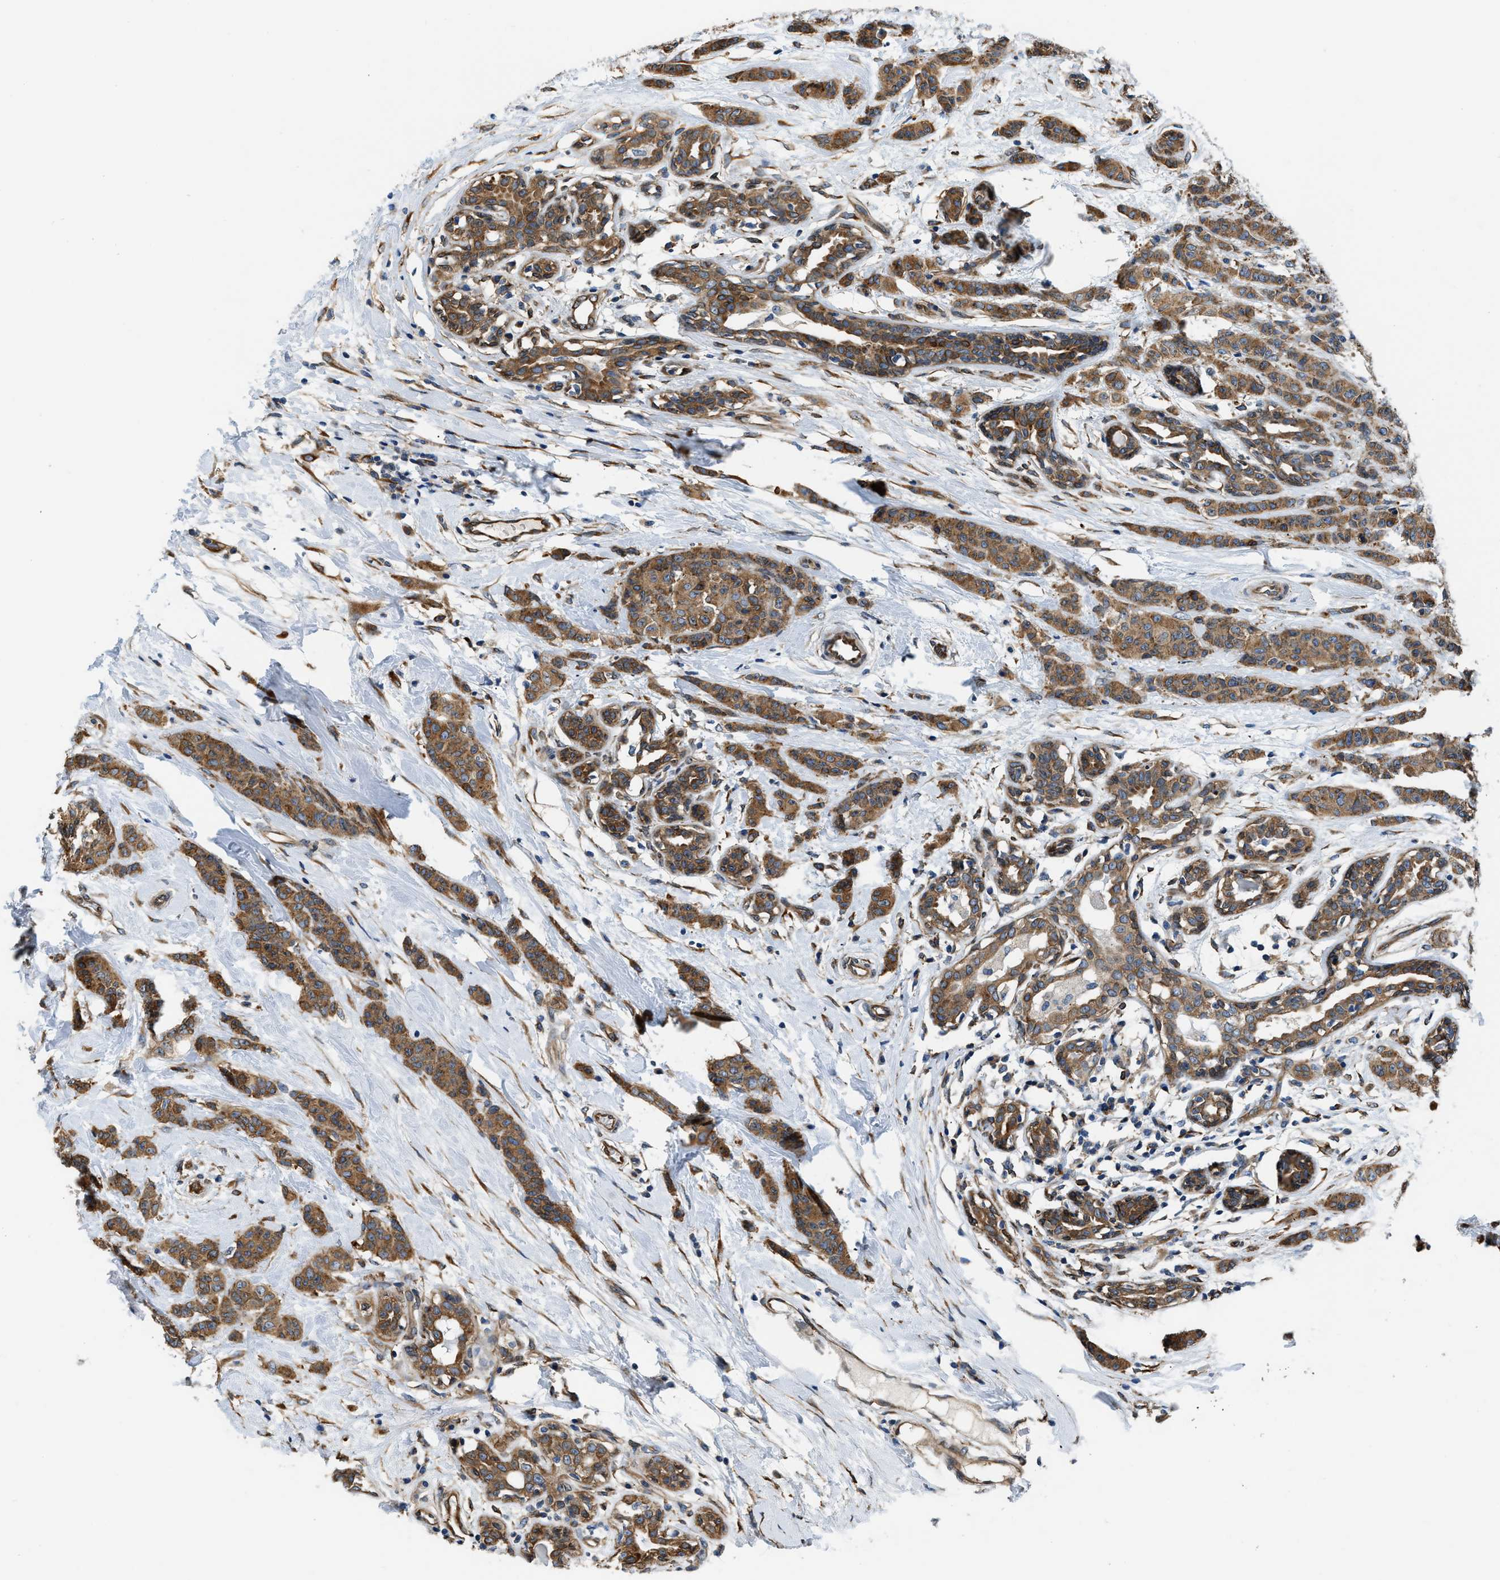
{"staining": {"intensity": "moderate", "quantity": ">75%", "location": "cytoplasmic/membranous"}, "tissue": "breast cancer", "cell_type": "Tumor cells", "image_type": "cancer", "snomed": [{"axis": "morphology", "description": "Normal tissue, NOS"}, {"axis": "morphology", "description": "Duct carcinoma"}, {"axis": "topography", "description": "Breast"}], "caption": "This is a photomicrograph of immunohistochemistry (IHC) staining of breast intraductal carcinoma, which shows moderate expression in the cytoplasmic/membranous of tumor cells.", "gene": "ARL6IP5", "patient": {"sex": "female", "age": 40}}